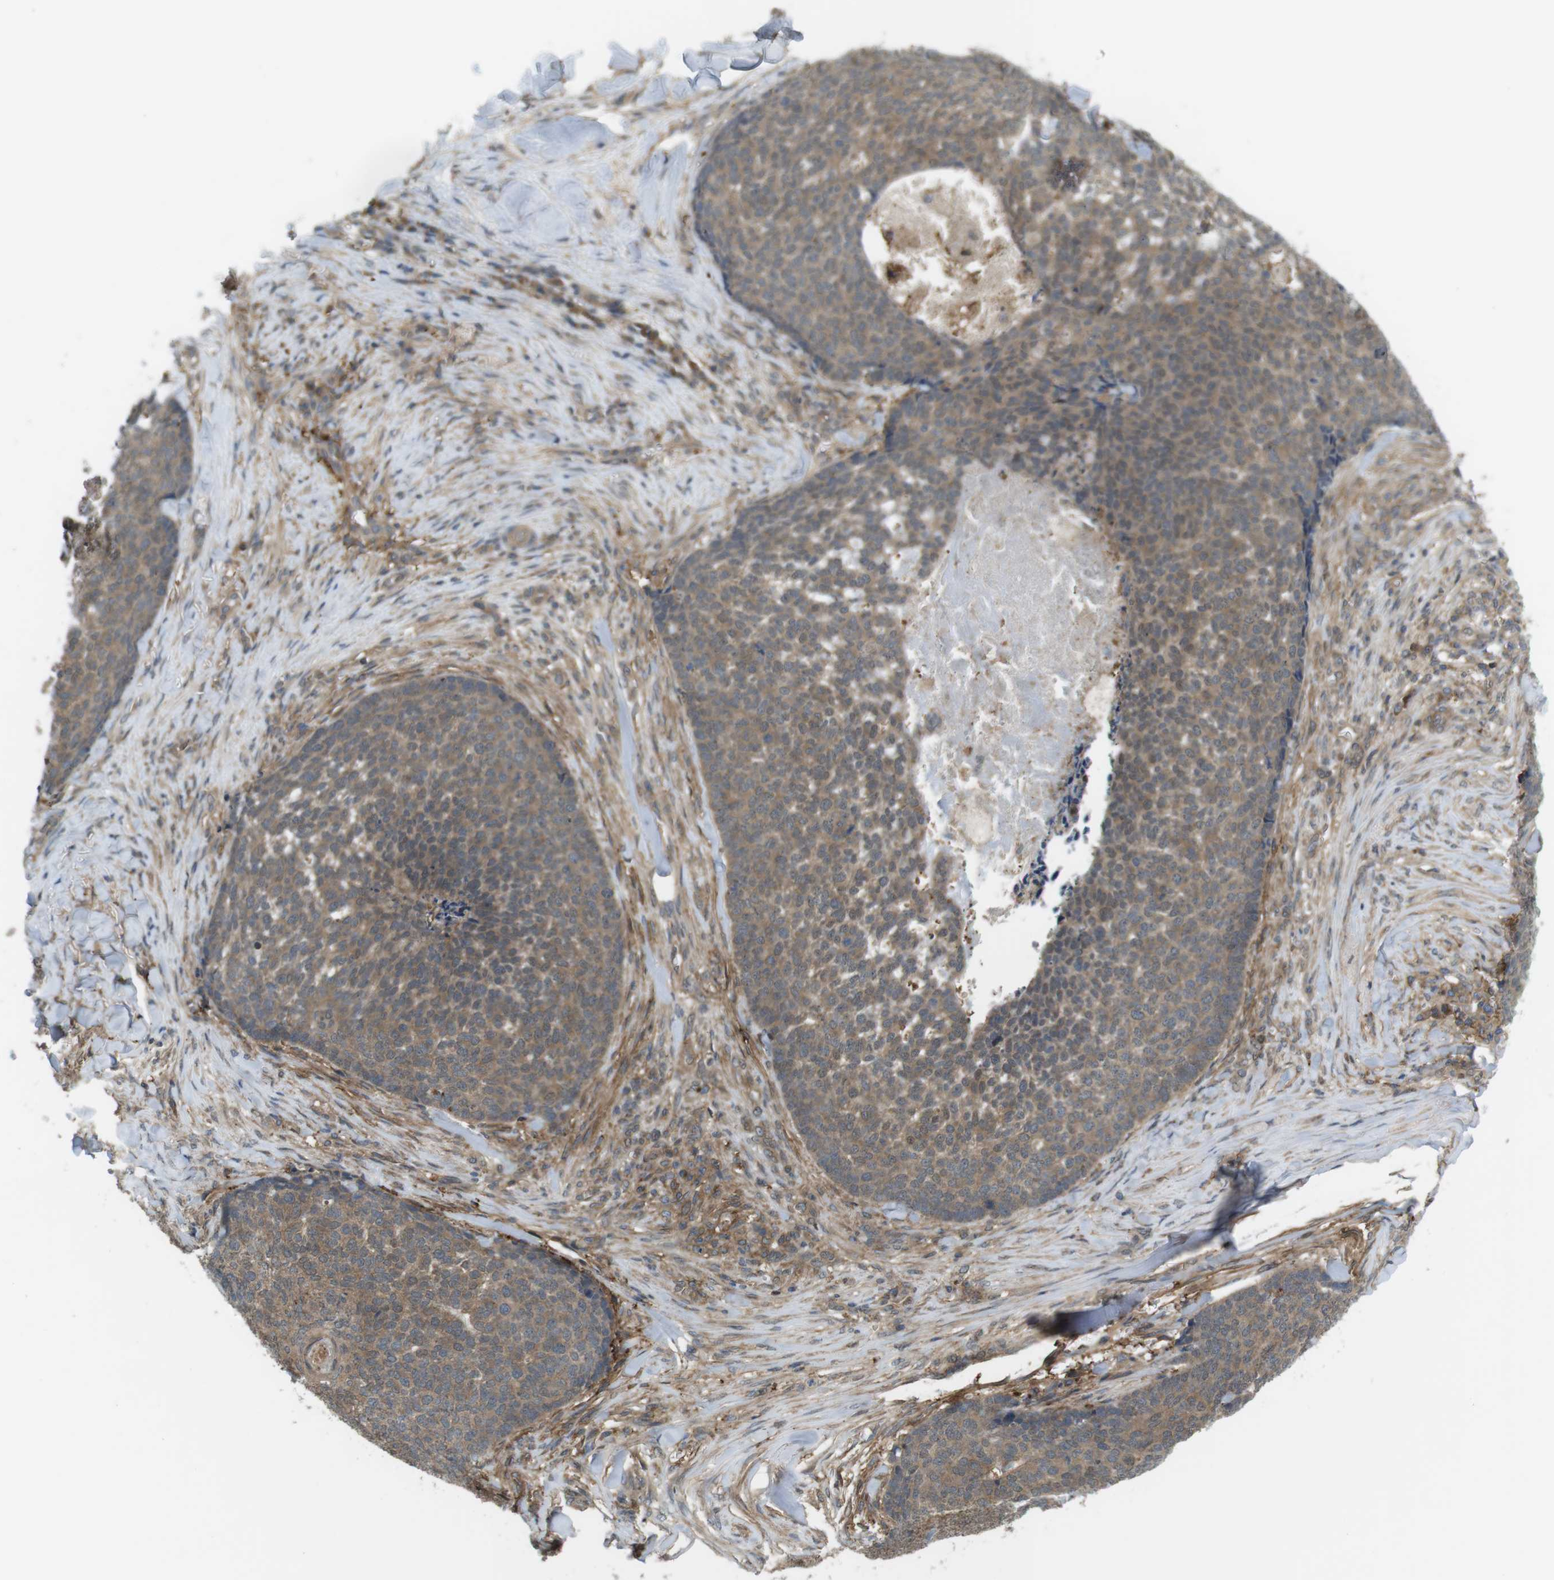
{"staining": {"intensity": "moderate", "quantity": ">75%", "location": "cytoplasmic/membranous"}, "tissue": "skin cancer", "cell_type": "Tumor cells", "image_type": "cancer", "snomed": [{"axis": "morphology", "description": "Basal cell carcinoma"}, {"axis": "topography", "description": "Skin"}], "caption": "IHC (DAB) staining of skin cancer exhibits moderate cytoplasmic/membranous protein staining in approximately >75% of tumor cells. Using DAB (brown) and hematoxylin (blue) stains, captured at high magnification using brightfield microscopy.", "gene": "DDAH2", "patient": {"sex": "male", "age": 84}}